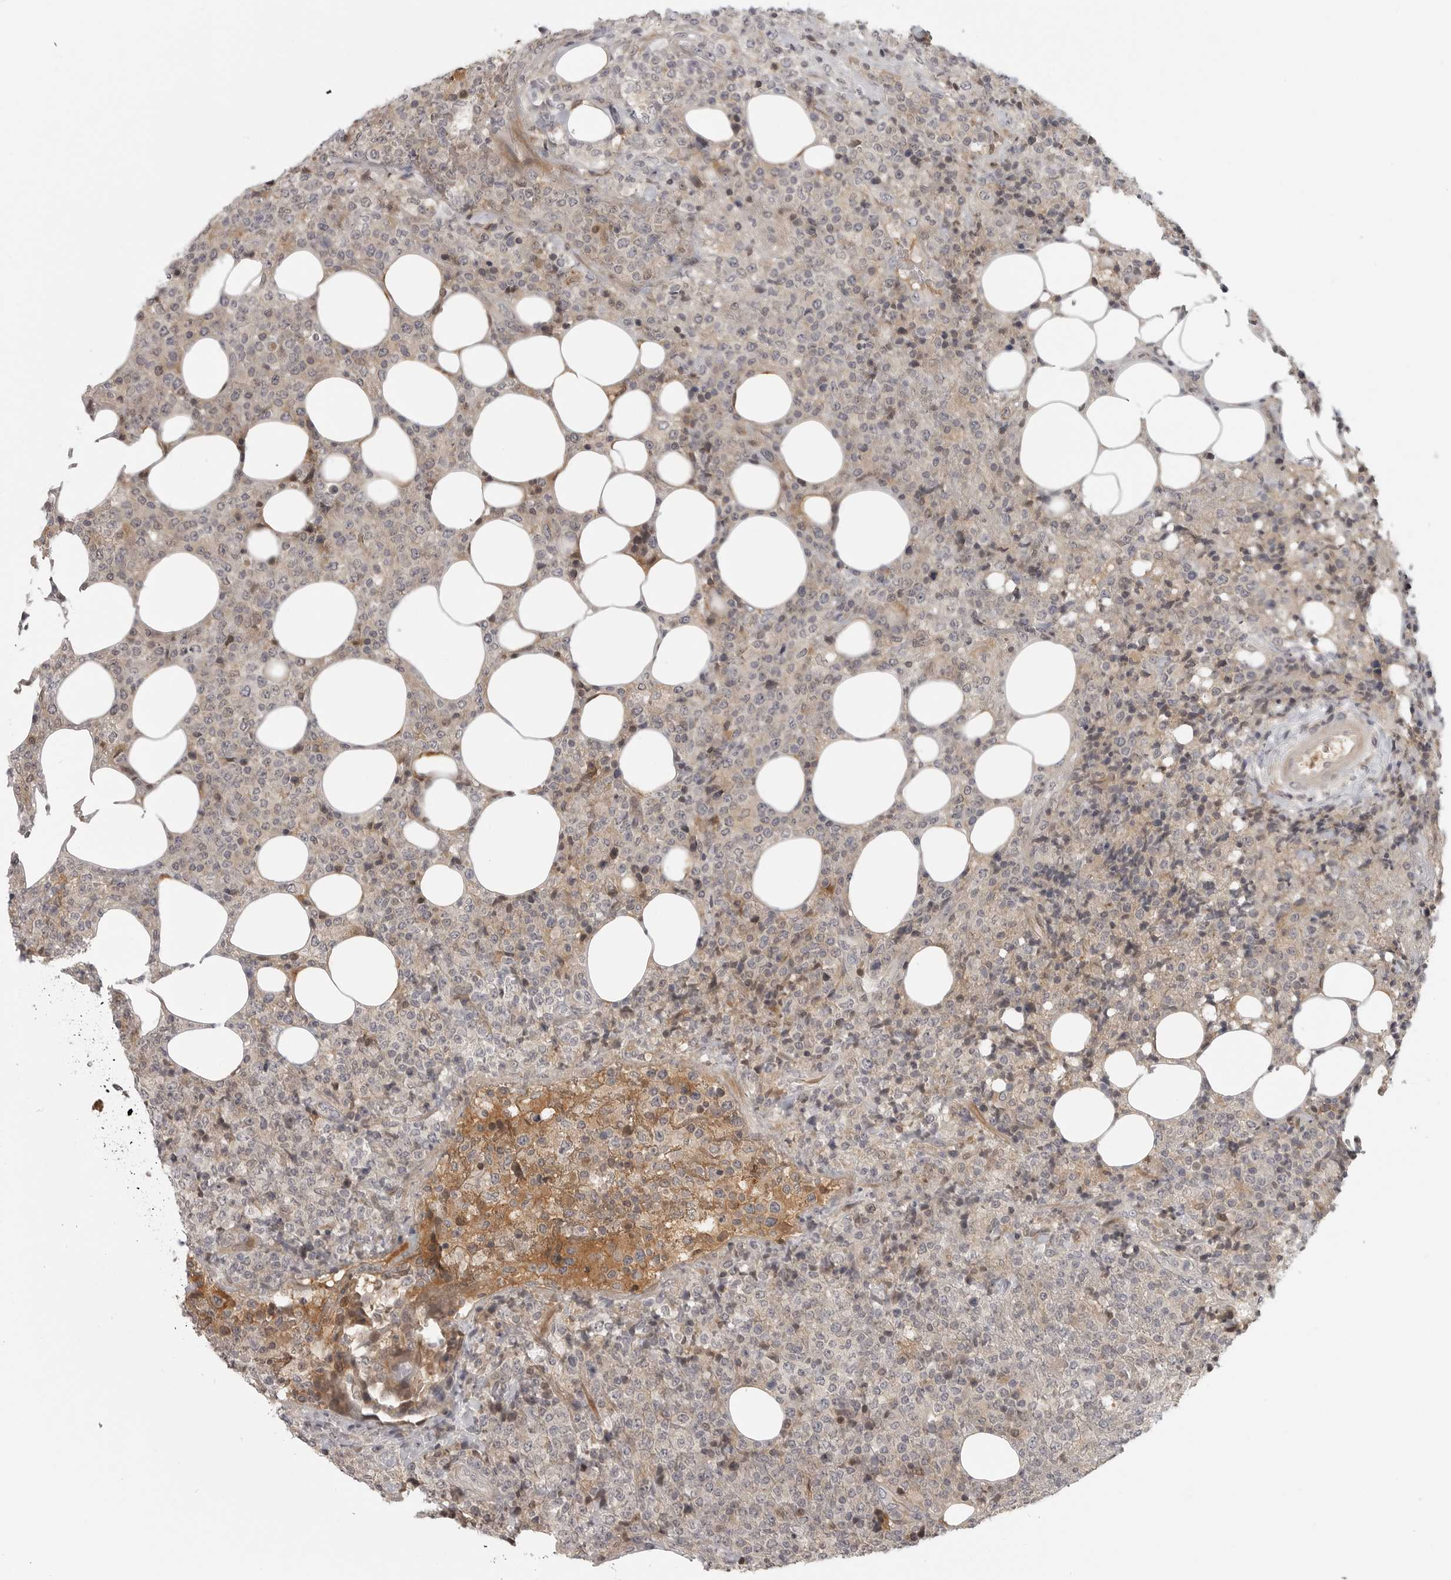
{"staining": {"intensity": "negative", "quantity": "none", "location": "none"}, "tissue": "lymphoma", "cell_type": "Tumor cells", "image_type": "cancer", "snomed": [{"axis": "morphology", "description": "Malignant lymphoma, non-Hodgkin's type, High grade"}, {"axis": "topography", "description": "Lymph node"}], "caption": "Tumor cells are negative for brown protein staining in lymphoma.", "gene": "CTIF", "patient": {"sex": "male", "age": 13}}